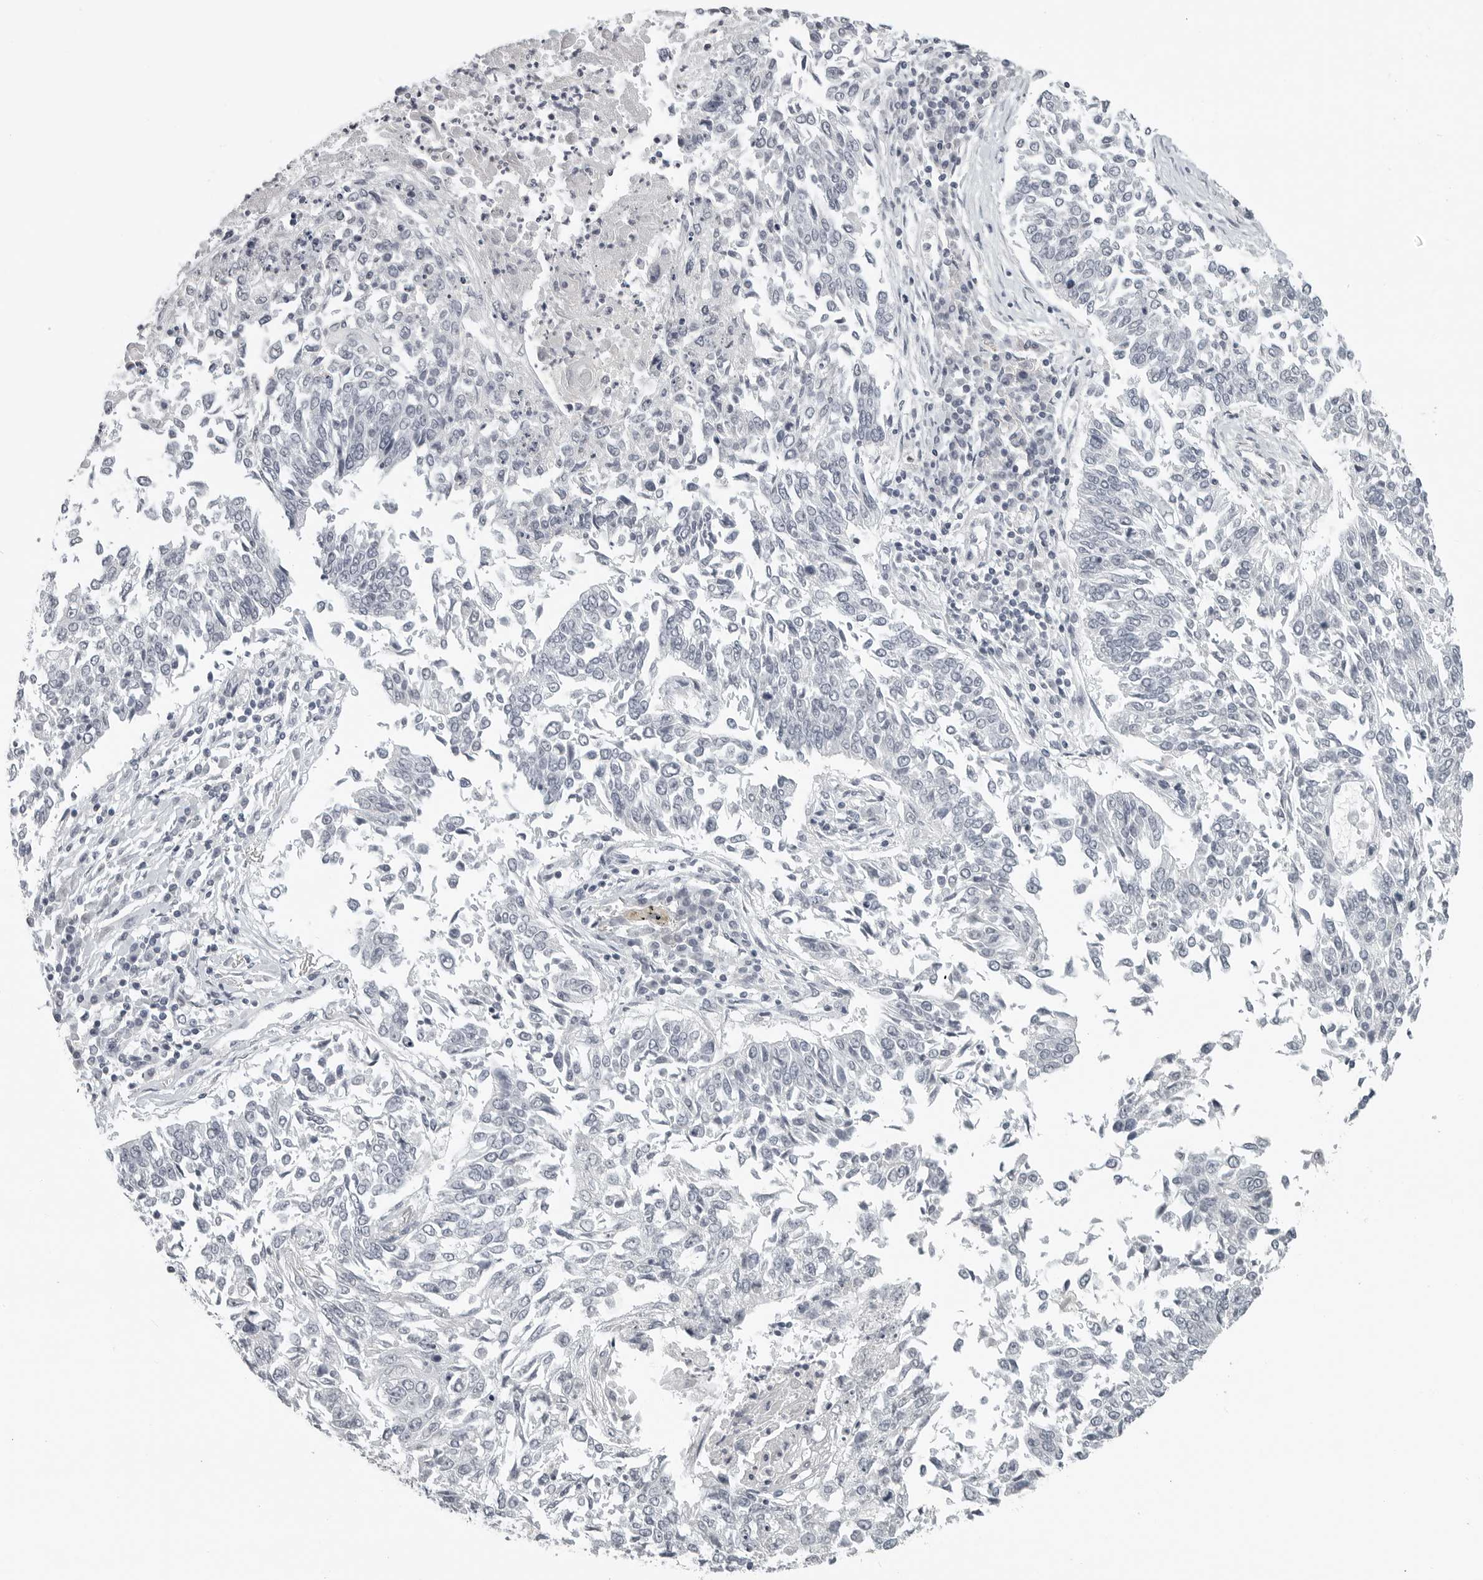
{"staining": {"intensity": "negative", "quantity": "none", "location": "none"}, "tissue": "lung cancer", "cell_type": "Tumor cells", "image_type": "cancer", "snomed": [{"axis": "morphology", "description": "Normal tissue, NOS"}, {"axis": "morphology", "description": "Squamous cell carcinoma, NOS"}, {"axis": "topography", "description": "Cartilage tissue"}, {"axis": "topography", "description": "Bronchus"}, {"axis": "topography", "description": "Lung"}, {"axis": "topography", "description": "Peripheral nerve tissue"}], "caption": "Tumor cells show no significant protein staining in lung cancer.", "gene": "BPIFA1", "patient": {"sex": "female", "age": 49}}